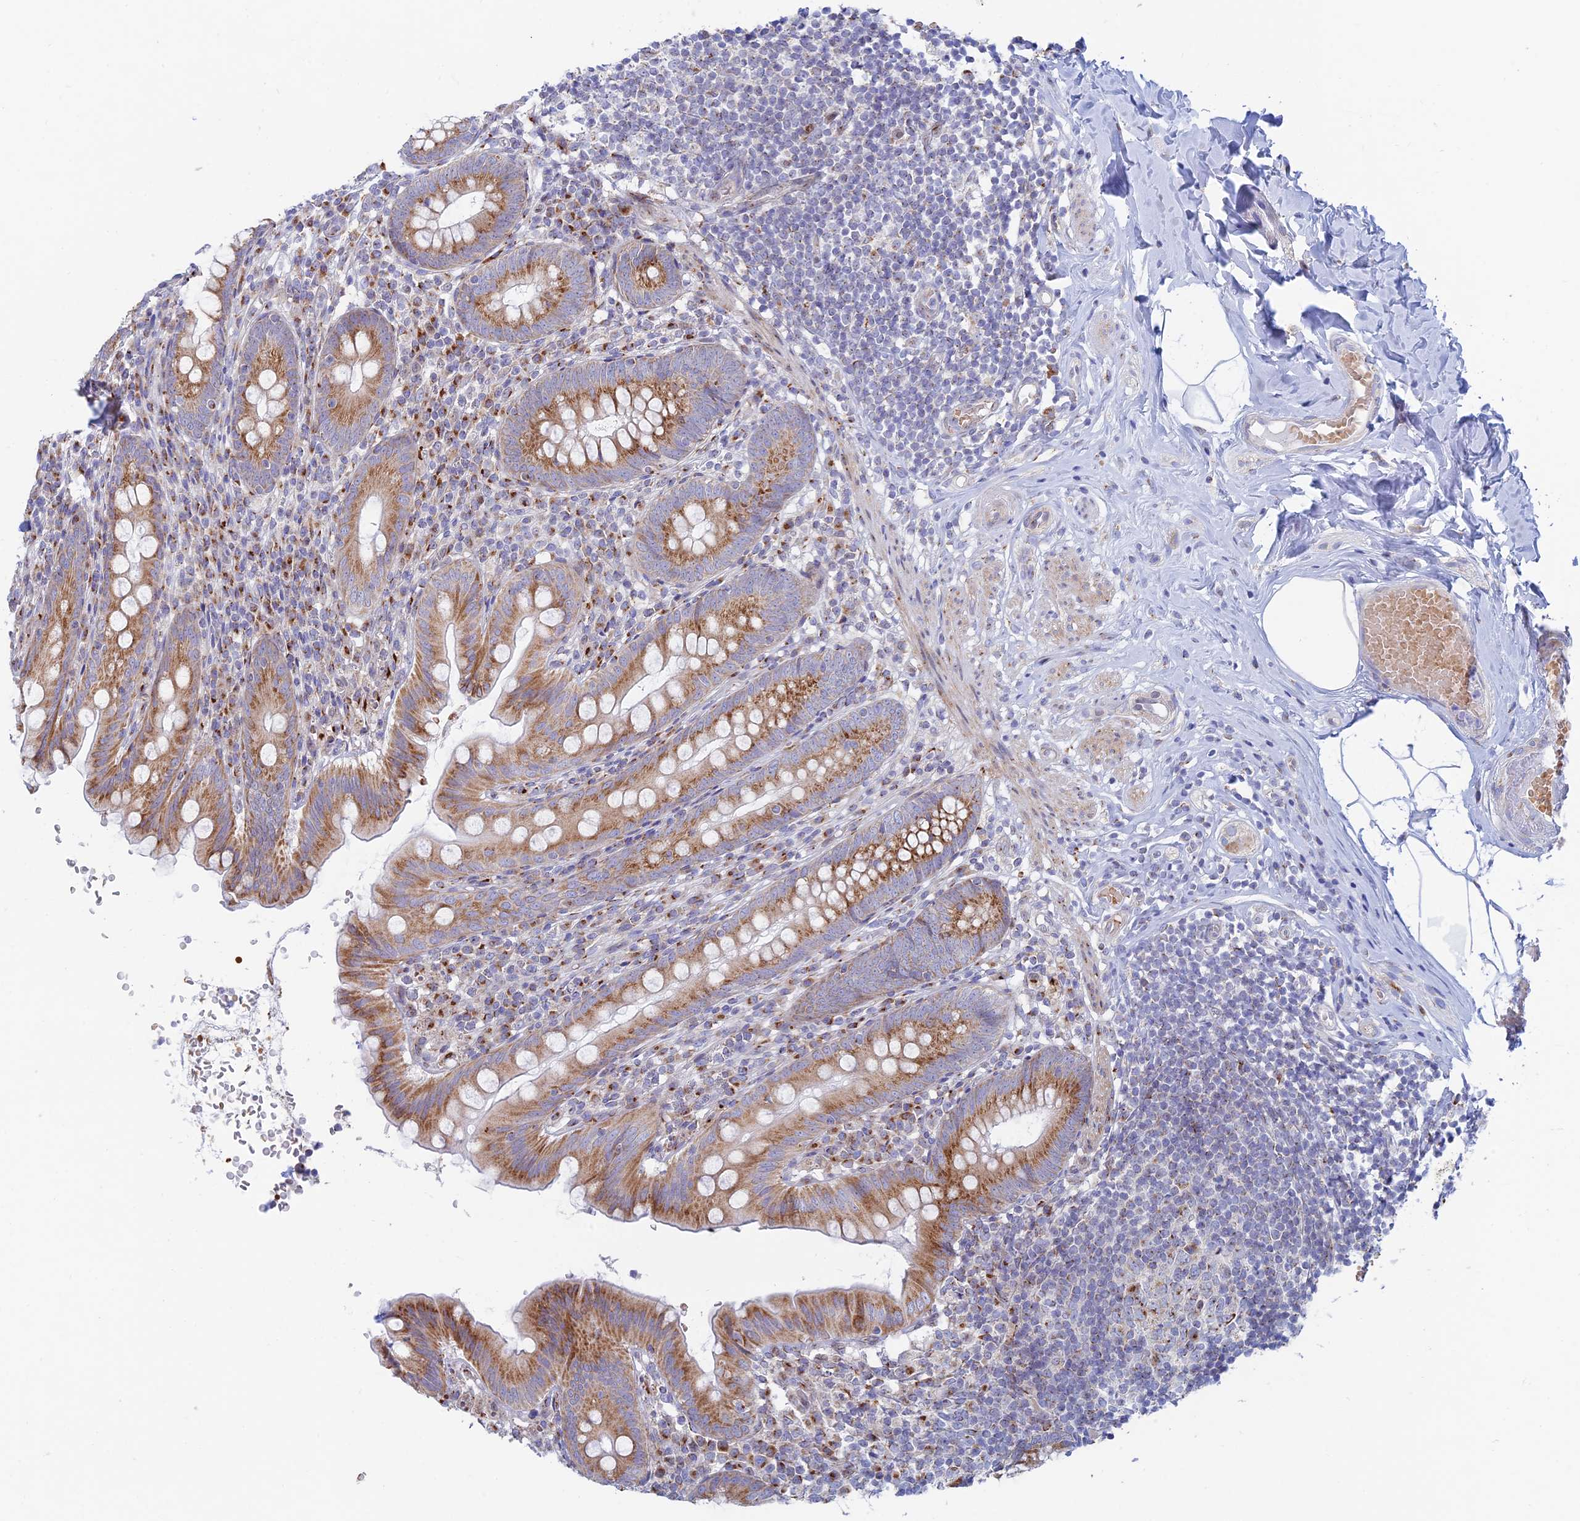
{"staining": {"intensity": "moderate", "quantity": ">75%", "location": "cytoplasmic/membranous"}, "tissue": "appendix", "cell_type": "Glandular cells", "image_type": "normal", "snomed": [{"axis": "morphology", "description": "Normal tissue, NOS"}, {"axis": "topography", "description": "Appendix"}], "caption": "Unremarkable appendix shows moderate cytoplasmic/membranous staining in about >75% of glandular cells, visualized by immunohistochemistry.", "gene": "ENSG00000267561", "patient": {"sex": "male", "age": 55}}